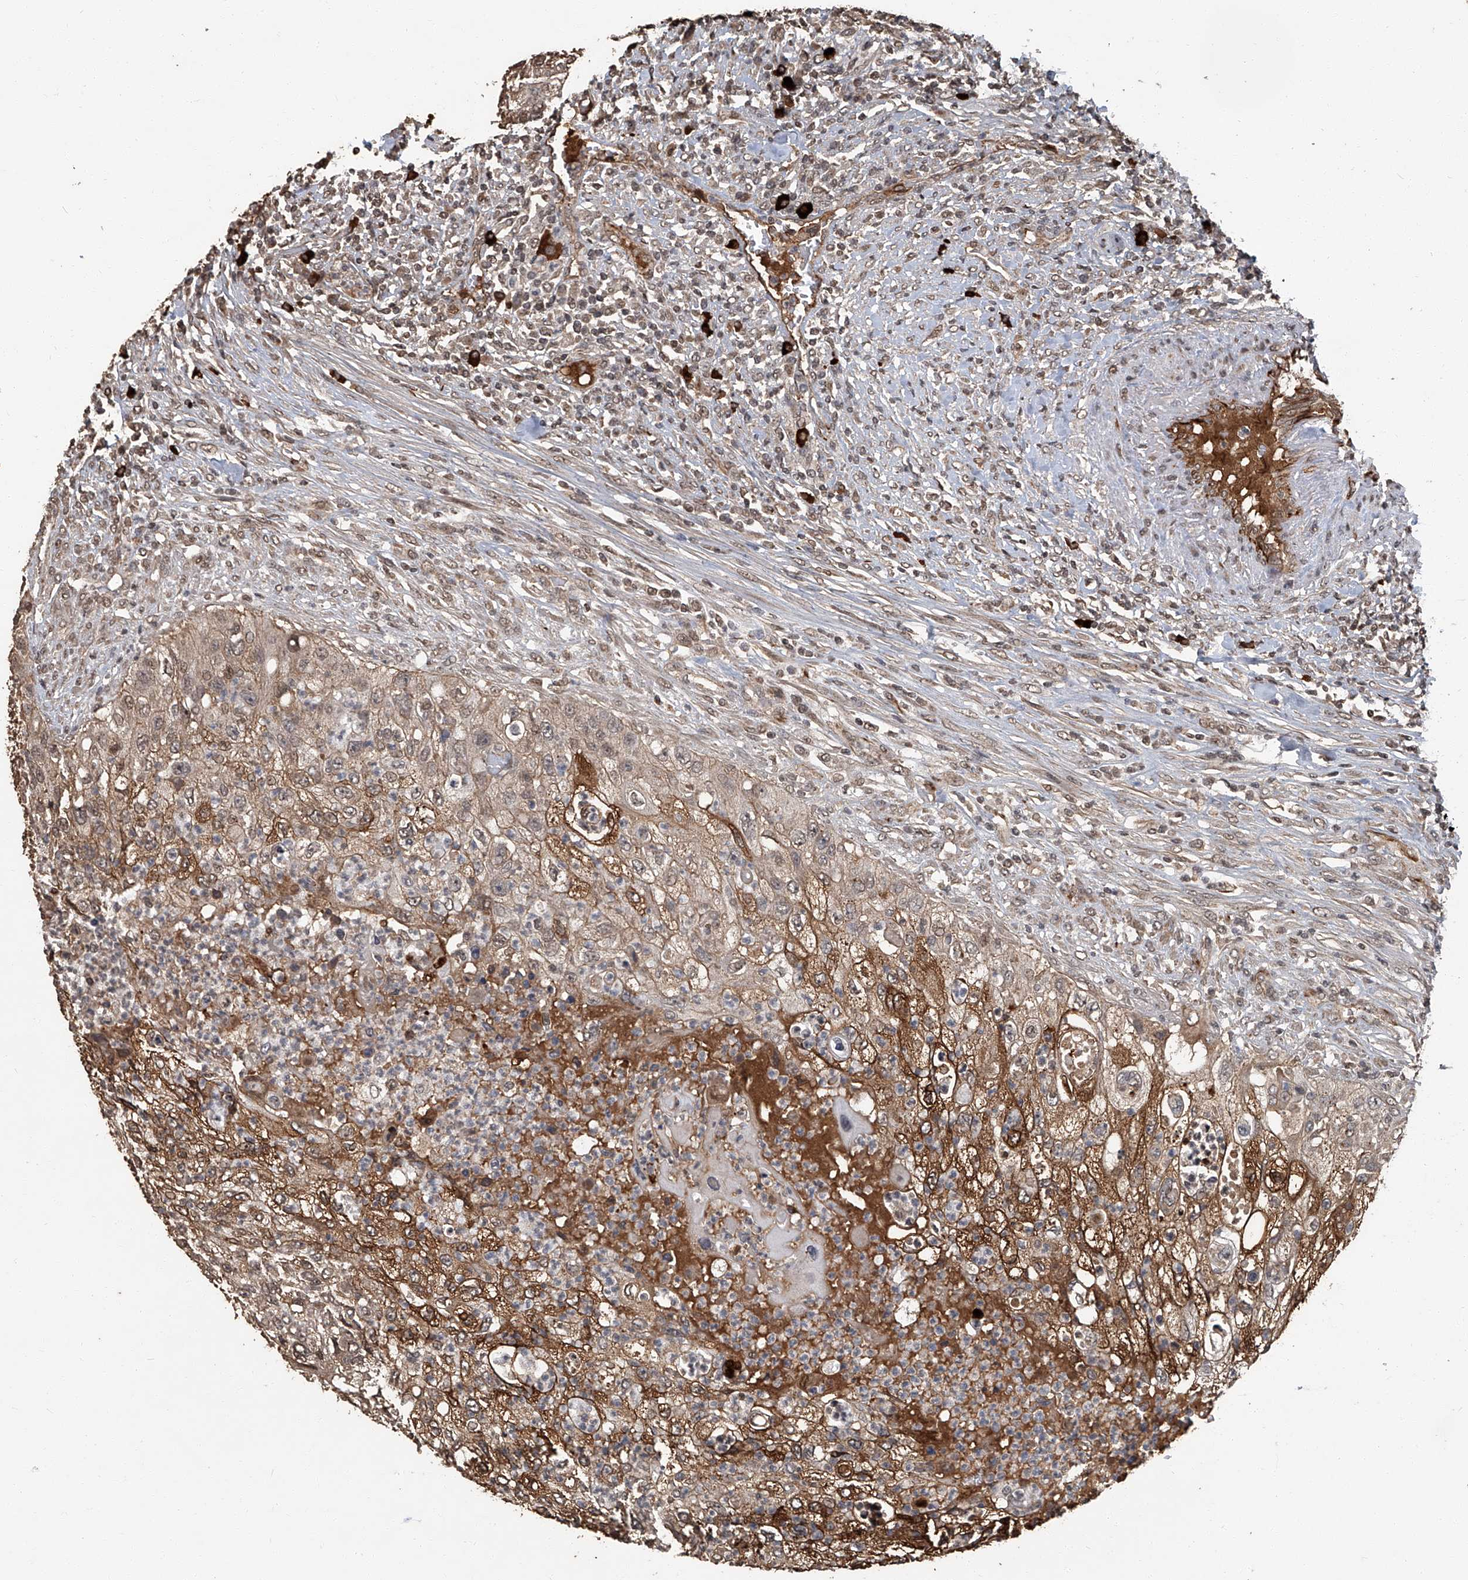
{"staining": {"intensity": "moderate", "quantity": ">75%", "location": "cytoplasmic/membranous"}, "tissue": "urothelial cancer", "cell_type": "Tumor cells", "image_type": "cancer", "snomed": [{"axis": "morphology", "description": "Urothelial carcinoma, High grade"}, {"axis": "topography", "description": "Urinary bladder"}], "caption": "Protein expression analysis of human high-grade urothelial carcinoma reveals moderate cytoplasmic/membranous positivity in about >75% of tumor cells. The protein is stained brown, and the nuclei are stained in blue (DAB (3,3'-diaminobenzidine) IHC with brightfield microscopy, high magnification).", "gene": "GPR132", "patient": {"sex": "female", "age": 60}}